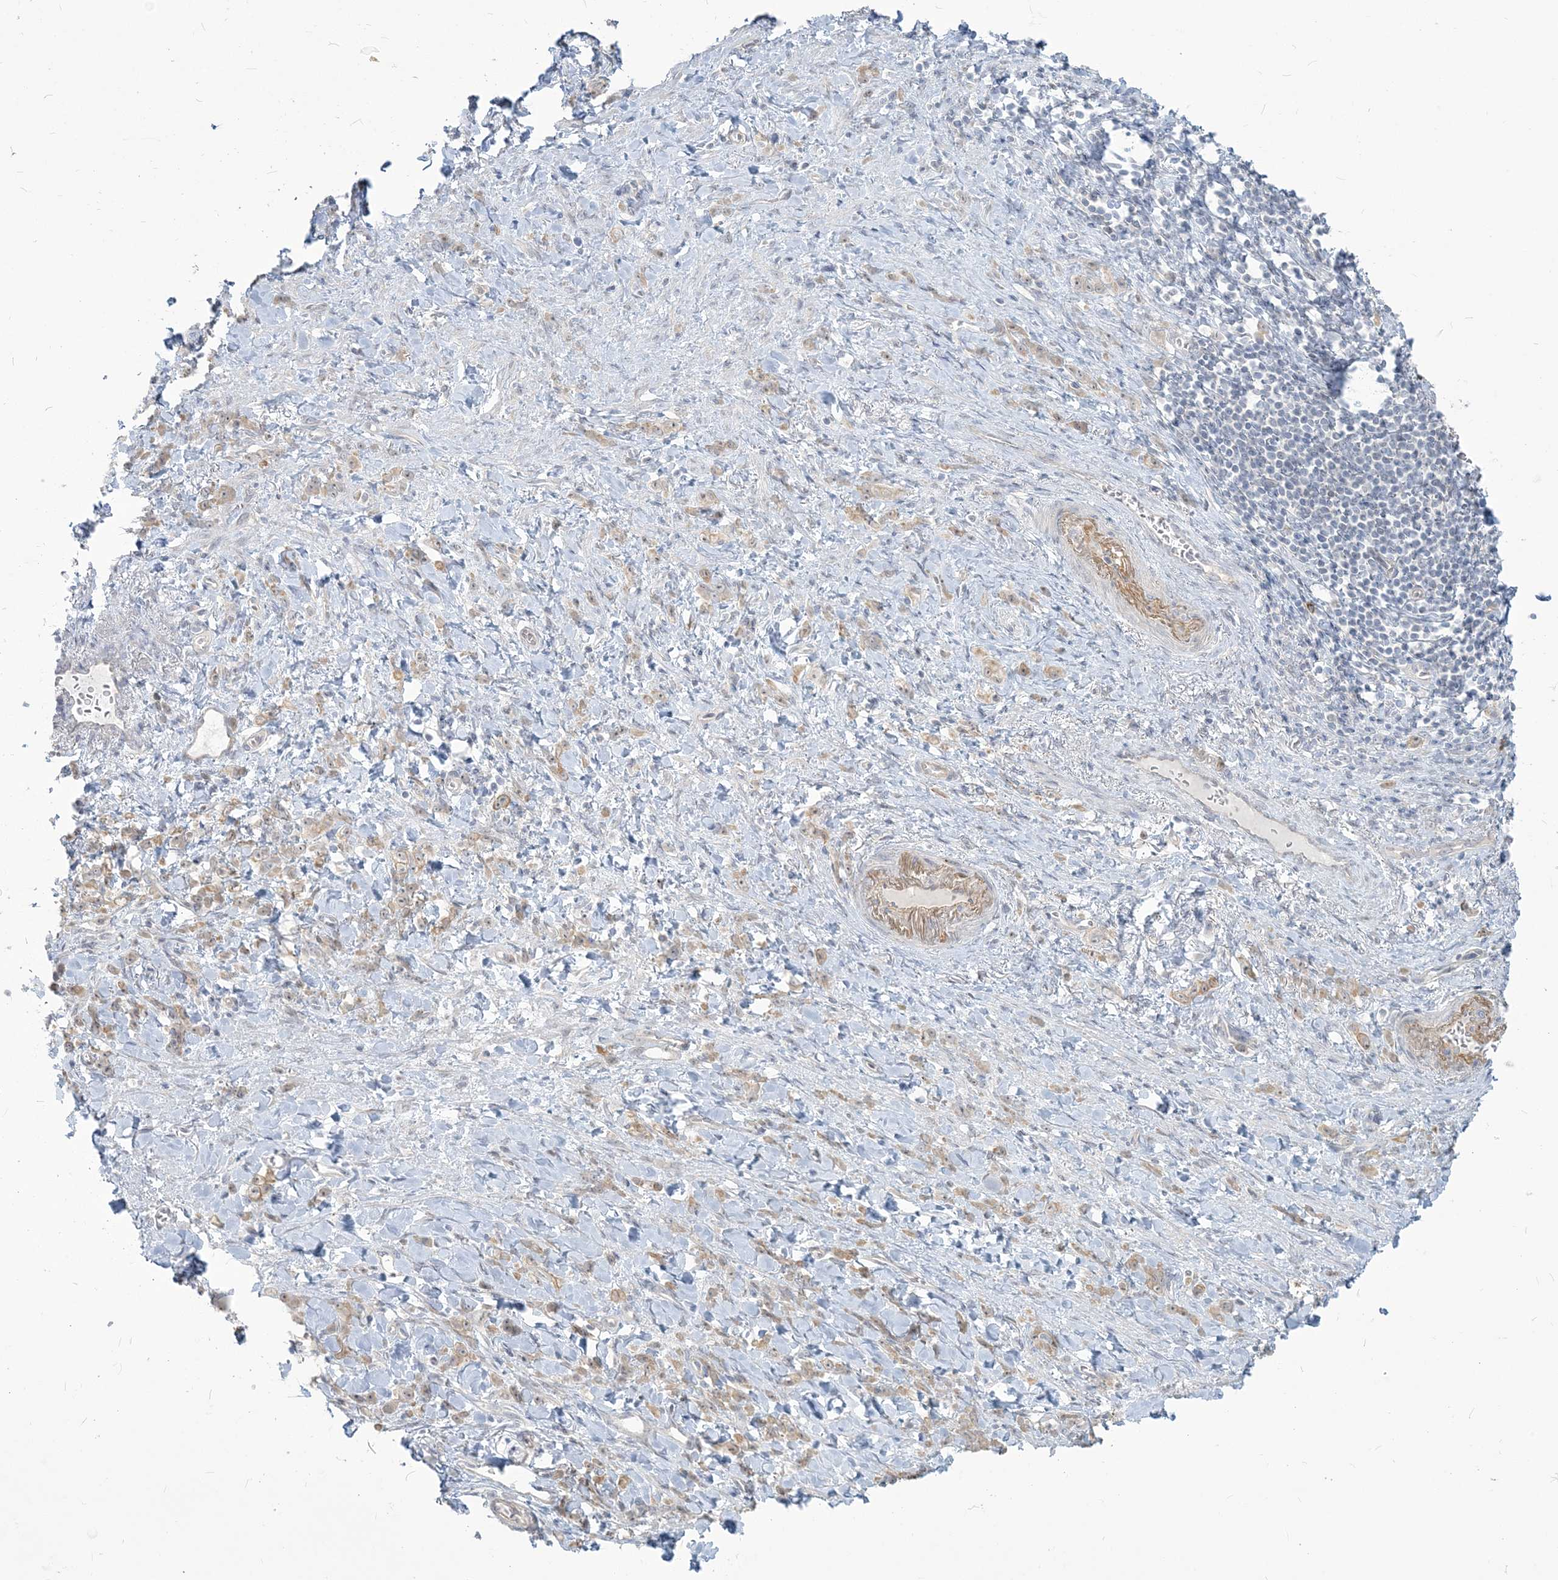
{"staining": {"intensity": "weak", "quantity": ">75%", "location": "cytoplasmic/membranous"}, "tissue": "stomach cancer", "cell_type": "Tumor cells", "image_type": "cancer", "snomed": [{"axis": "morphology", "description": "Normal tissue, NOS"}, {"axis": "morphology", "description": "Adenocarcinoma, NOS"}, {"axis": "topography", "description": "Stomach"}], "caption": "Protein analysis of stomach adenocarcinoma tissue exhibits weak cytoplasmic/membranous positivity in about >75% of tumor cells. (IHC, brightfield microscopy, high magnification).", "gene": "SDAD1", "patient": {"sex": "male", "age": 82}}